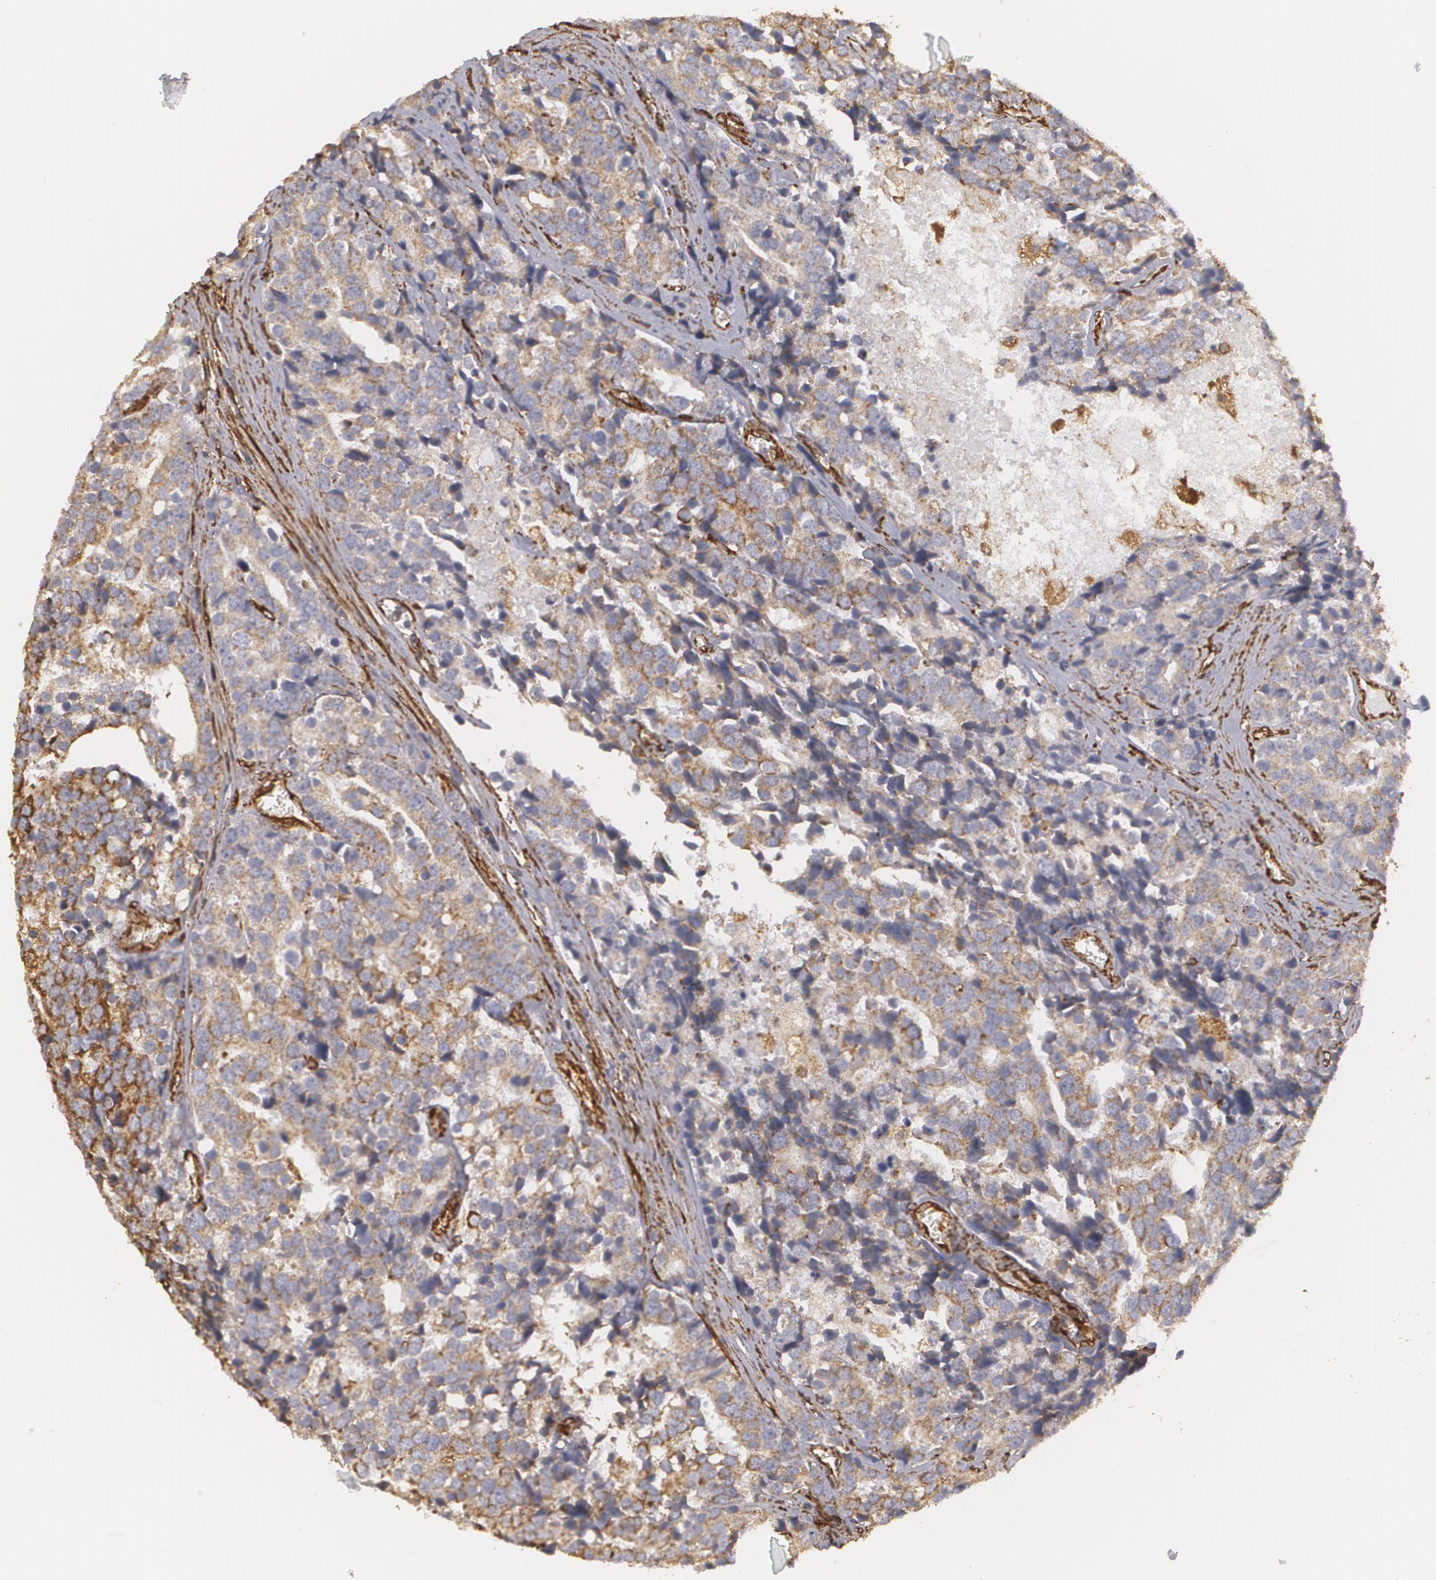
{"staining": {"intensity": "weak", "quantity": ">75%", "location": "cytoplasmic/membranous"}, "tissue": "prostate cancer", "cell_type": "Tumor cells", "image_type": "cancer", "snomed": [{"axis": "morphology", "description": "Adenocarcinoma, High grade"}, {"axis": "topography", "description": "Prostate"}], "caption": "Immunohistochemistry (DAB (3,3'-diaminobenzidine)) staining of prostate cancer demonstrates weak cytoplasmic/membranous protein staining in approximately >75% of tumor cells.", "gene": "CYB5R3", "patient": {"sex": "male", "age": 71}}